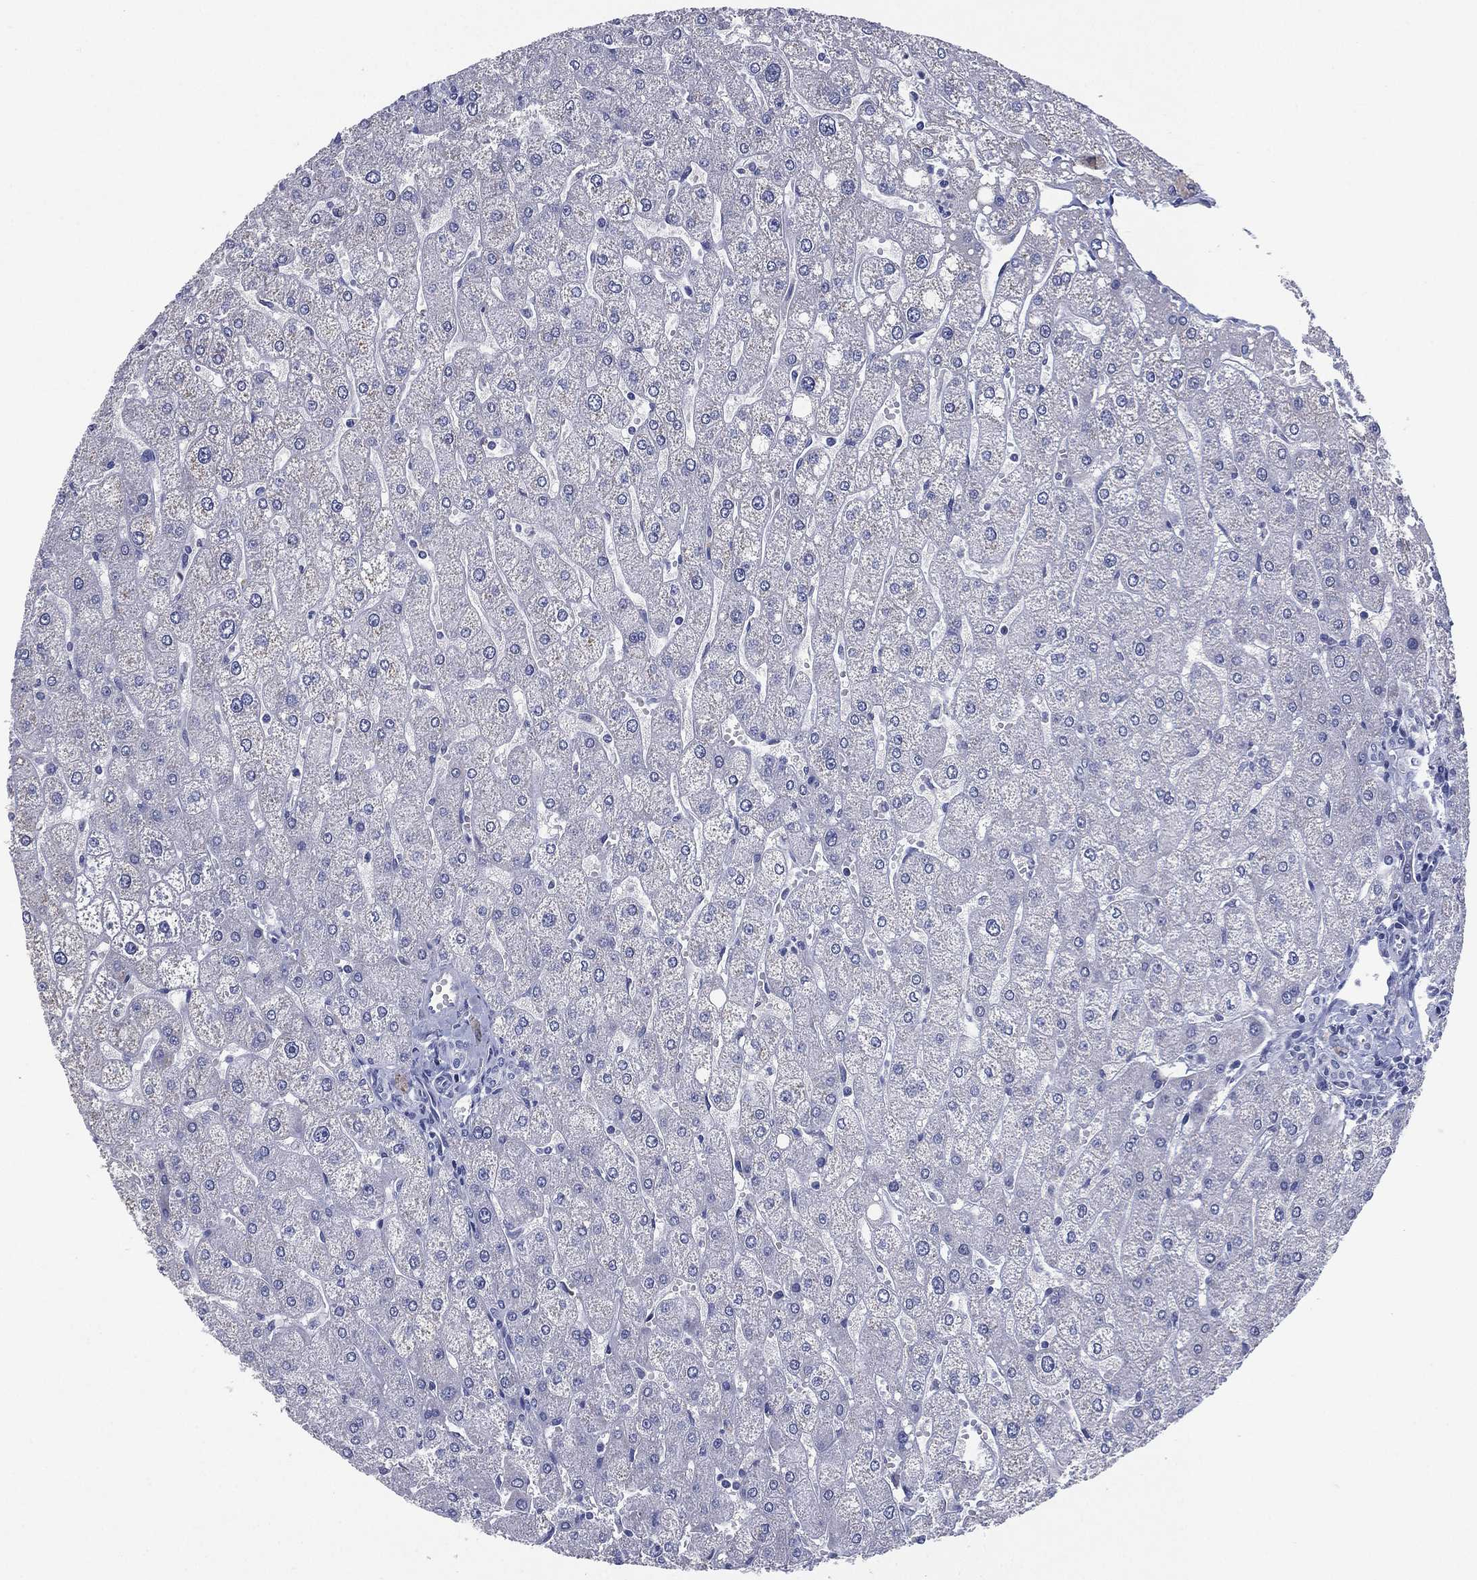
{"staining": {"intensity": "negative", "quantity": "none", "location": "none"}, "tissue": "liver", "cell_type": "Cholangiocytes", "image_type": "normal", "snomed": [{"axis": "morphology", "description": "Normal tissue, NOS"}, {"axis": "topography", "description": "Liver"}], "caption": "Liver was stained to show a protein in brown. There is no significant staining in cholangiocytes. (Stains: DAB (3,3'-diaminobenzidine) immunohistochemistry (IHC) with hematoxylin counter stain, Microscopy: brightfield microscopy at high magnification).", "gene": "KRT35", "patient": {"sex": "male", "age": 67}}